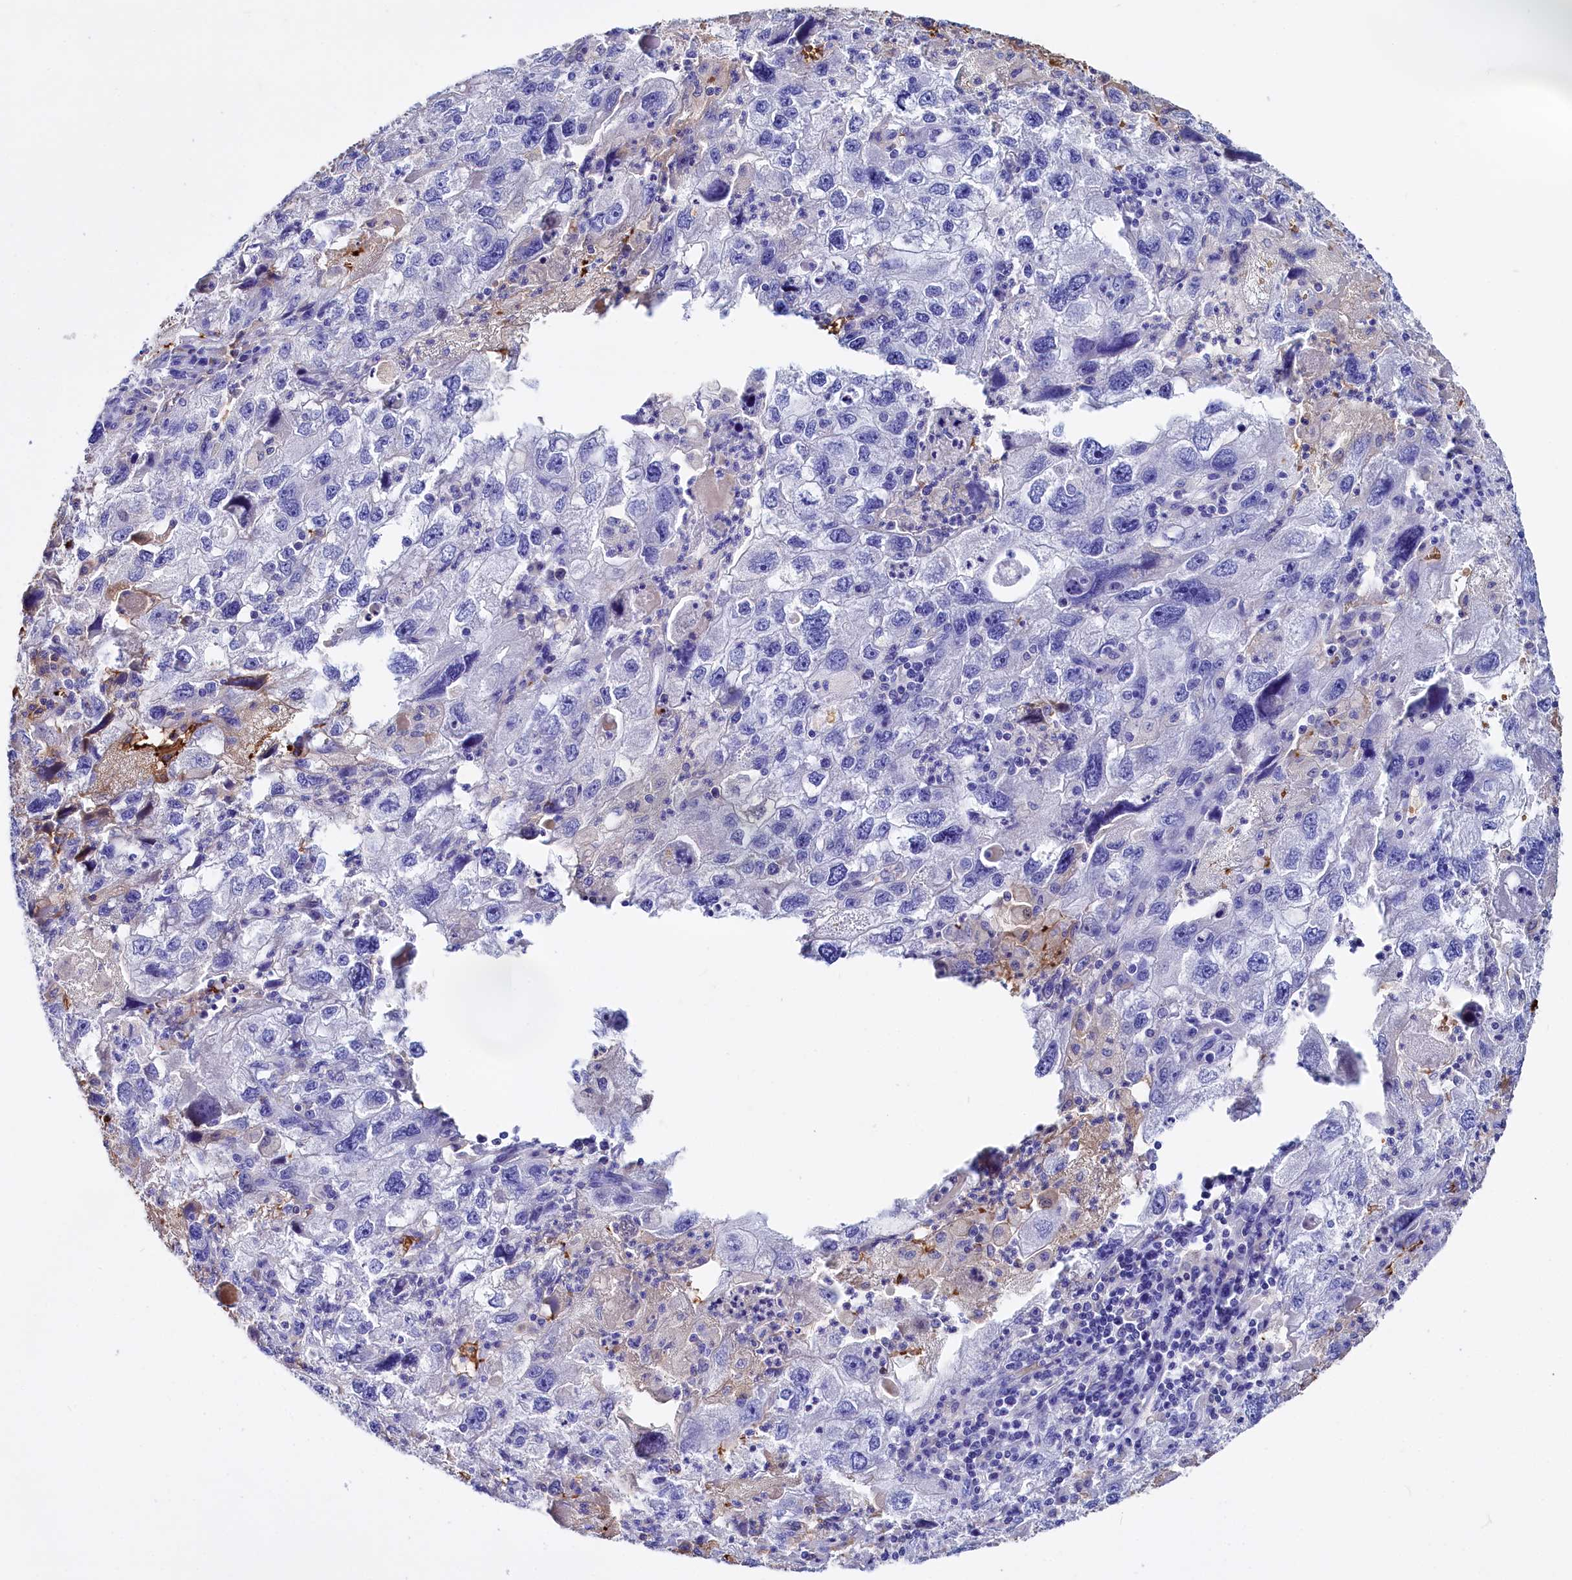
{"staining": {"intensity": "negative", "quantity": "none", "location": "none"}, "tissue": "endometrial cancer", "cell_type": "Tumor cells", "image_type": "cancer", "snomed": [{"axis": "morphology", "description": "Adenocarcinoma, NOS"}, {"axis": "topography", "description": "Endometrium"}], "caption": "This histopathology image is of adenocarcinoma (endometrial) stained with immunohistochemistry to label a protein in brown with the nuclei are counter-stained blue. There is no expression in tumor cells.", "gene": "RPUSD3", "patient": {"sex": "female", "age": 49}}